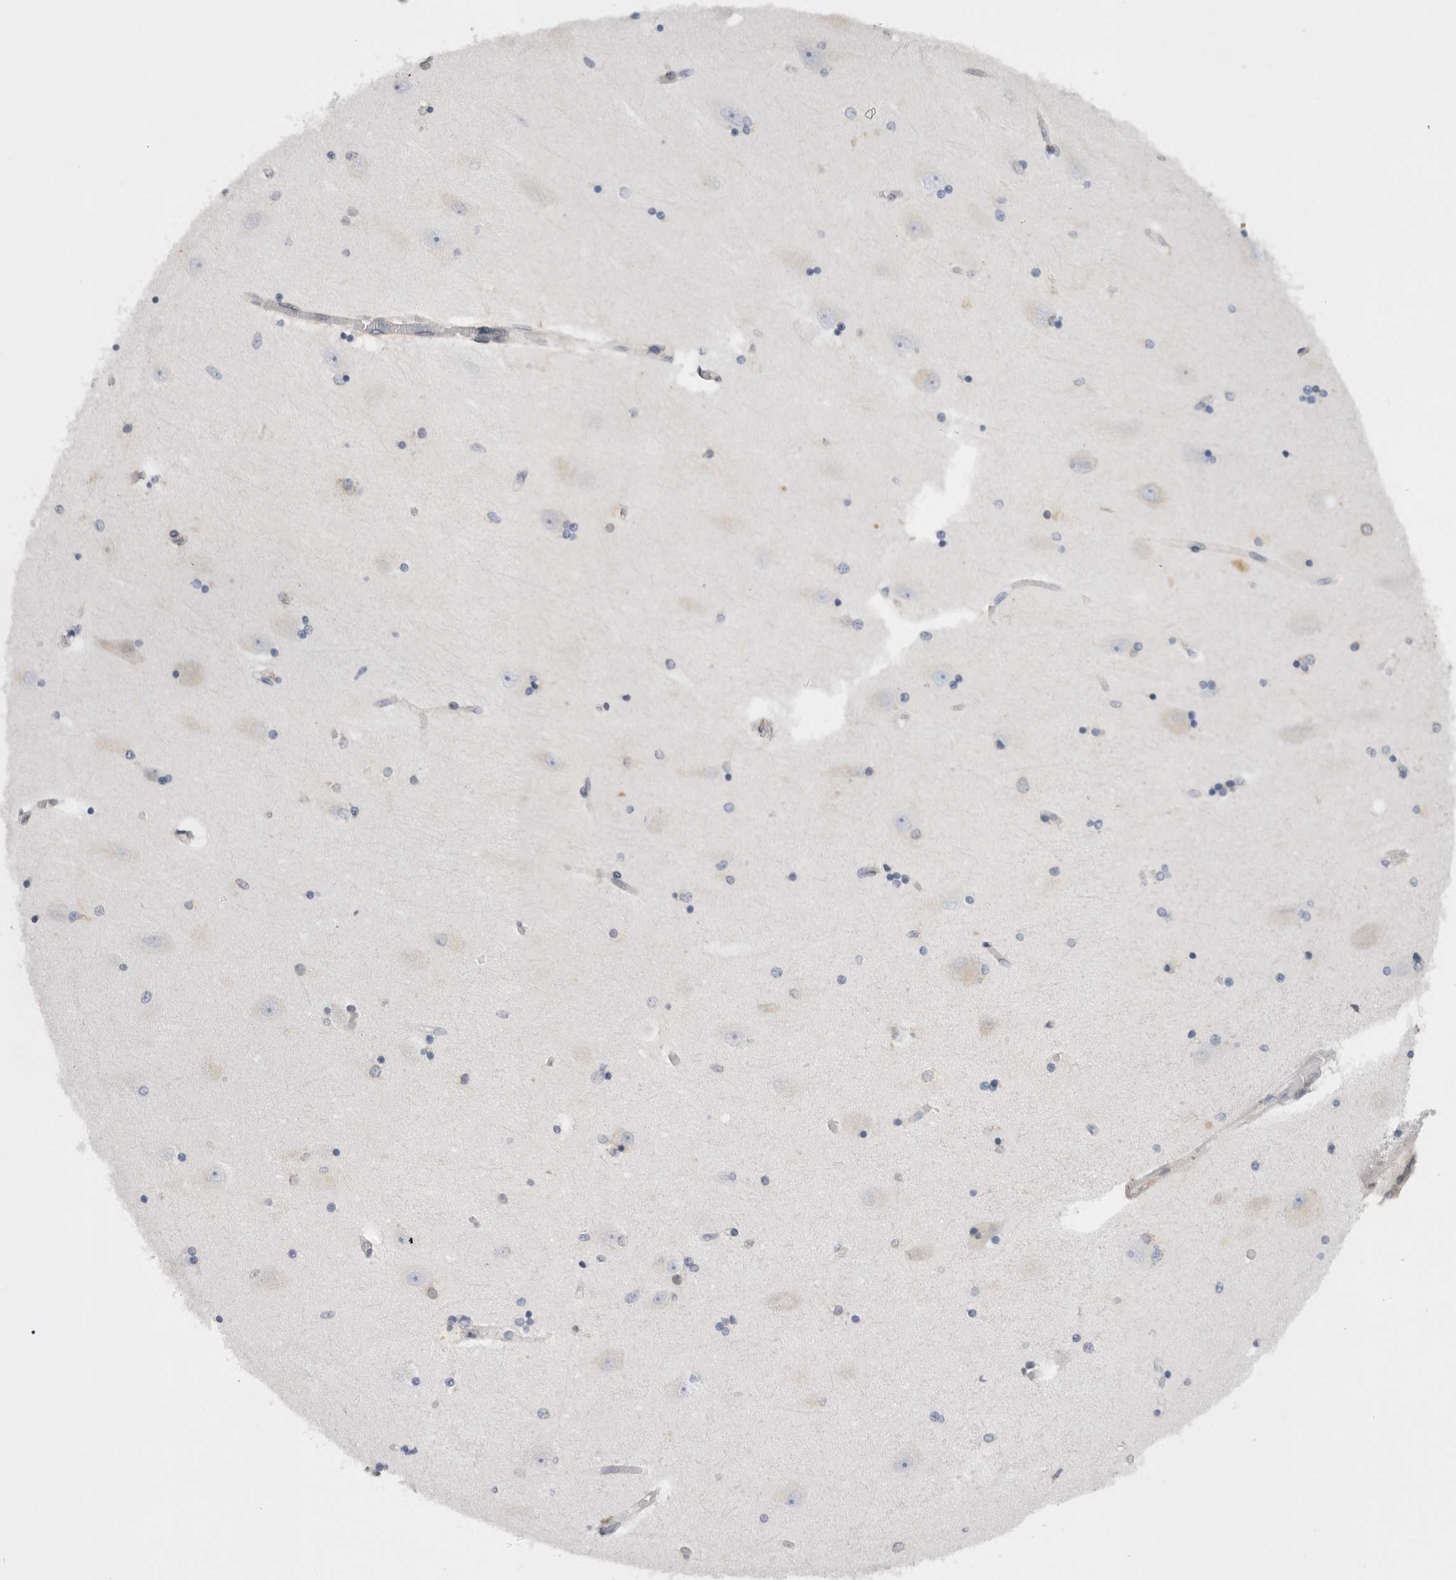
{"staining": {"intensity": "negative", "quantity": "none", "location": "none"}, "tissue": "hippocampus", "cell_type": "Glial cells", "image_type": "normal", "snomed": [{"axis": "morphology", "description": "Normal tissue, NOS"}, {"axis": "topography", "description": "Hippocampus"}], "caption": "IHC photomicrograph of unremarkable human hippocampus stained for a protein (brown), which shows no positivity in glial cells. The staining is performed using DAB brown chromogen with nuclei counter-stained in using hematoxylin.", "gene": "VCPIP1", "patient": {"sex": "female", "age": 54}}